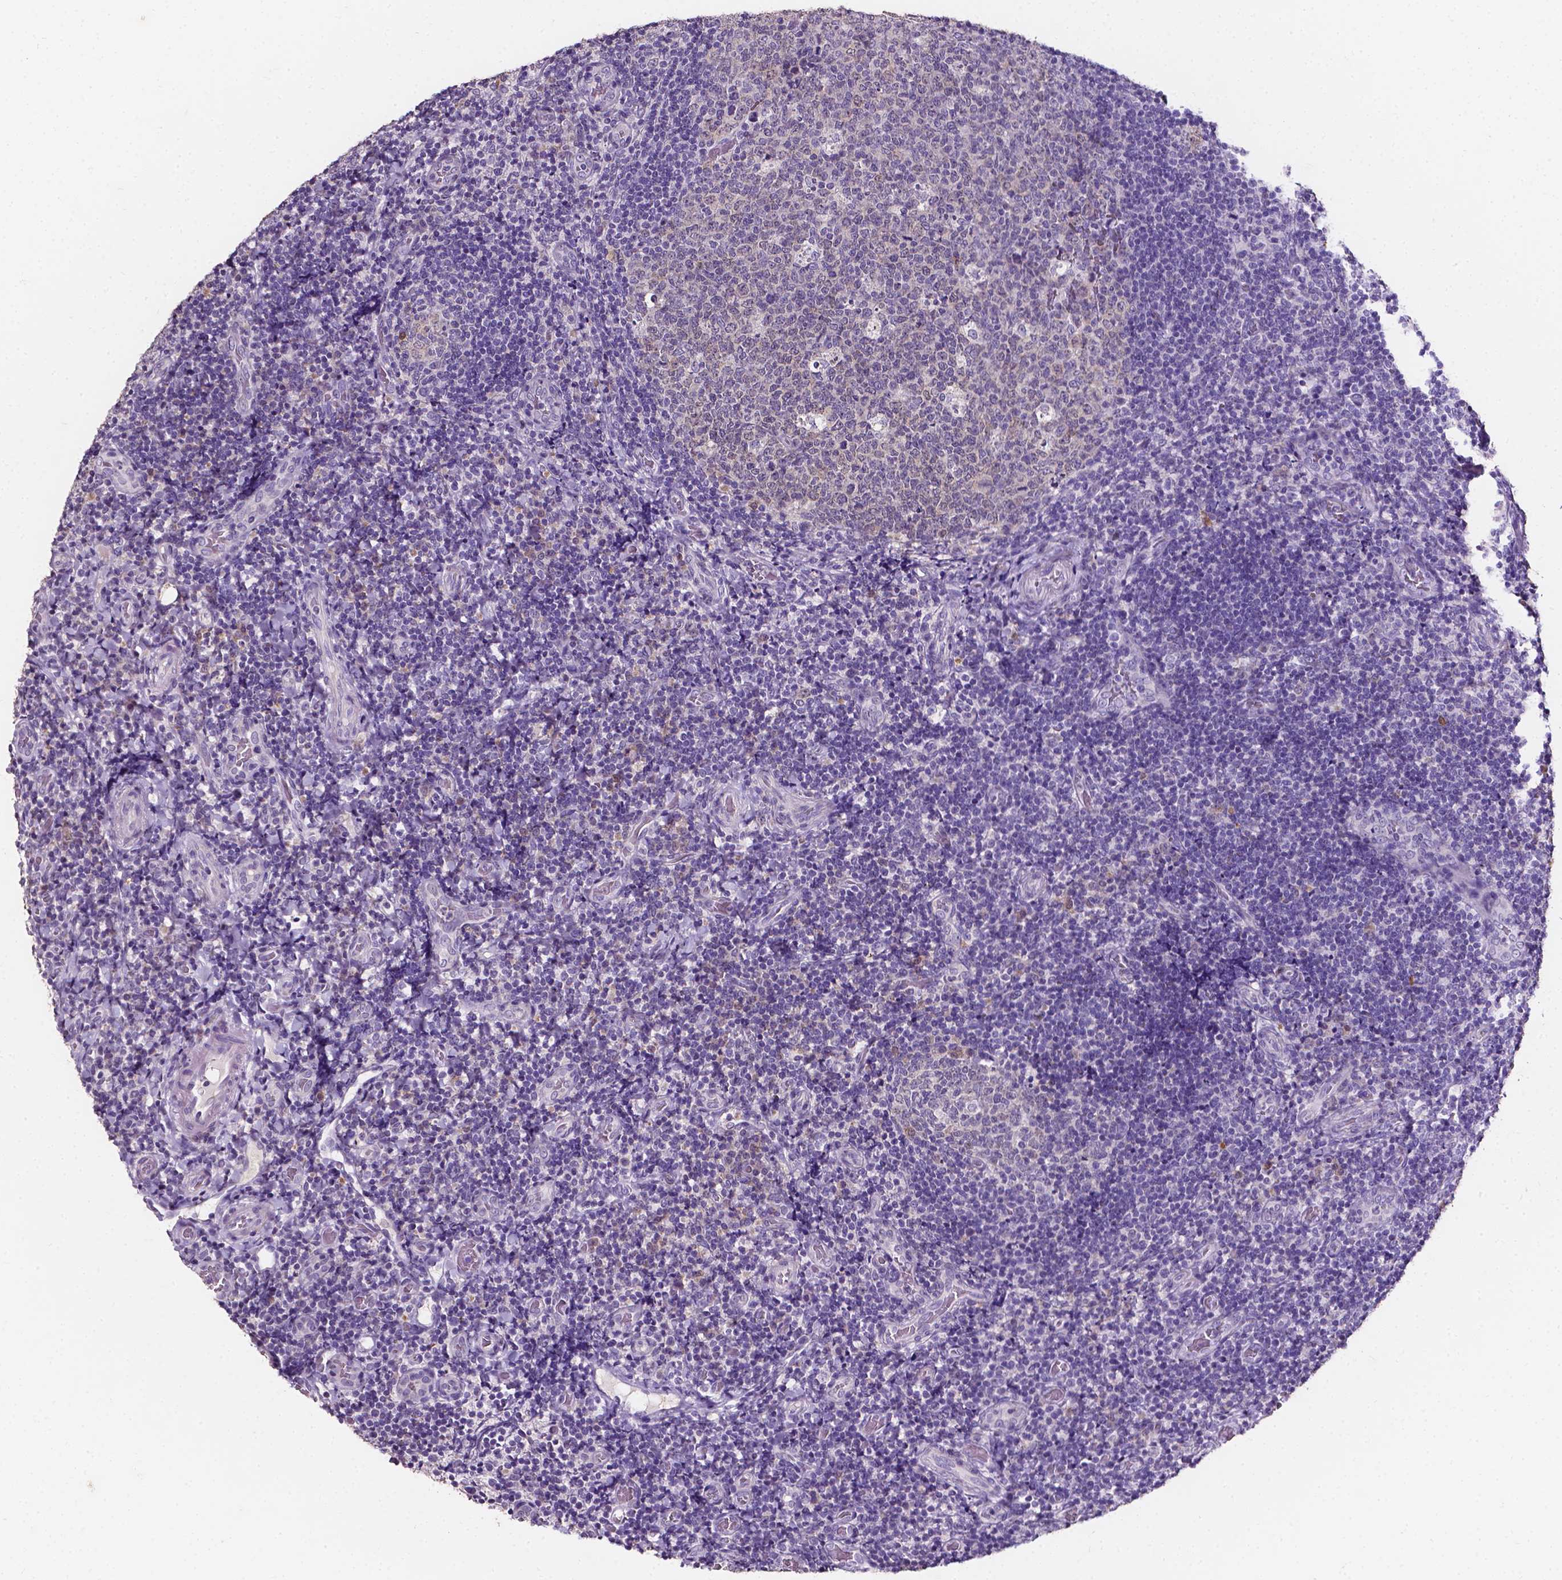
{"staining": {"intensity": "negative", "quantity": "none", "location": "none"}, "tissue": "tonsil", "cell_type": "Germinal center cells", "image_type": "normal", "snomed": [{"axis": "morphology", "description": "Normal tissue, NOS"}, {"axis": "topography", "description": "Tonsil"}], "caption": "This is a histopathology image of IHC staining of normal tonsil, which shows no positivity in germinal center cells. The staining was performed using DAB (3,3'-diaminobenzidine) to visualize the protein expression in brown, while the nuclei were stained in blue with hematoxylin (Magnification: 20x).", "gene": "PSAT1", "patient": {"sex": "male", "age": 17}}